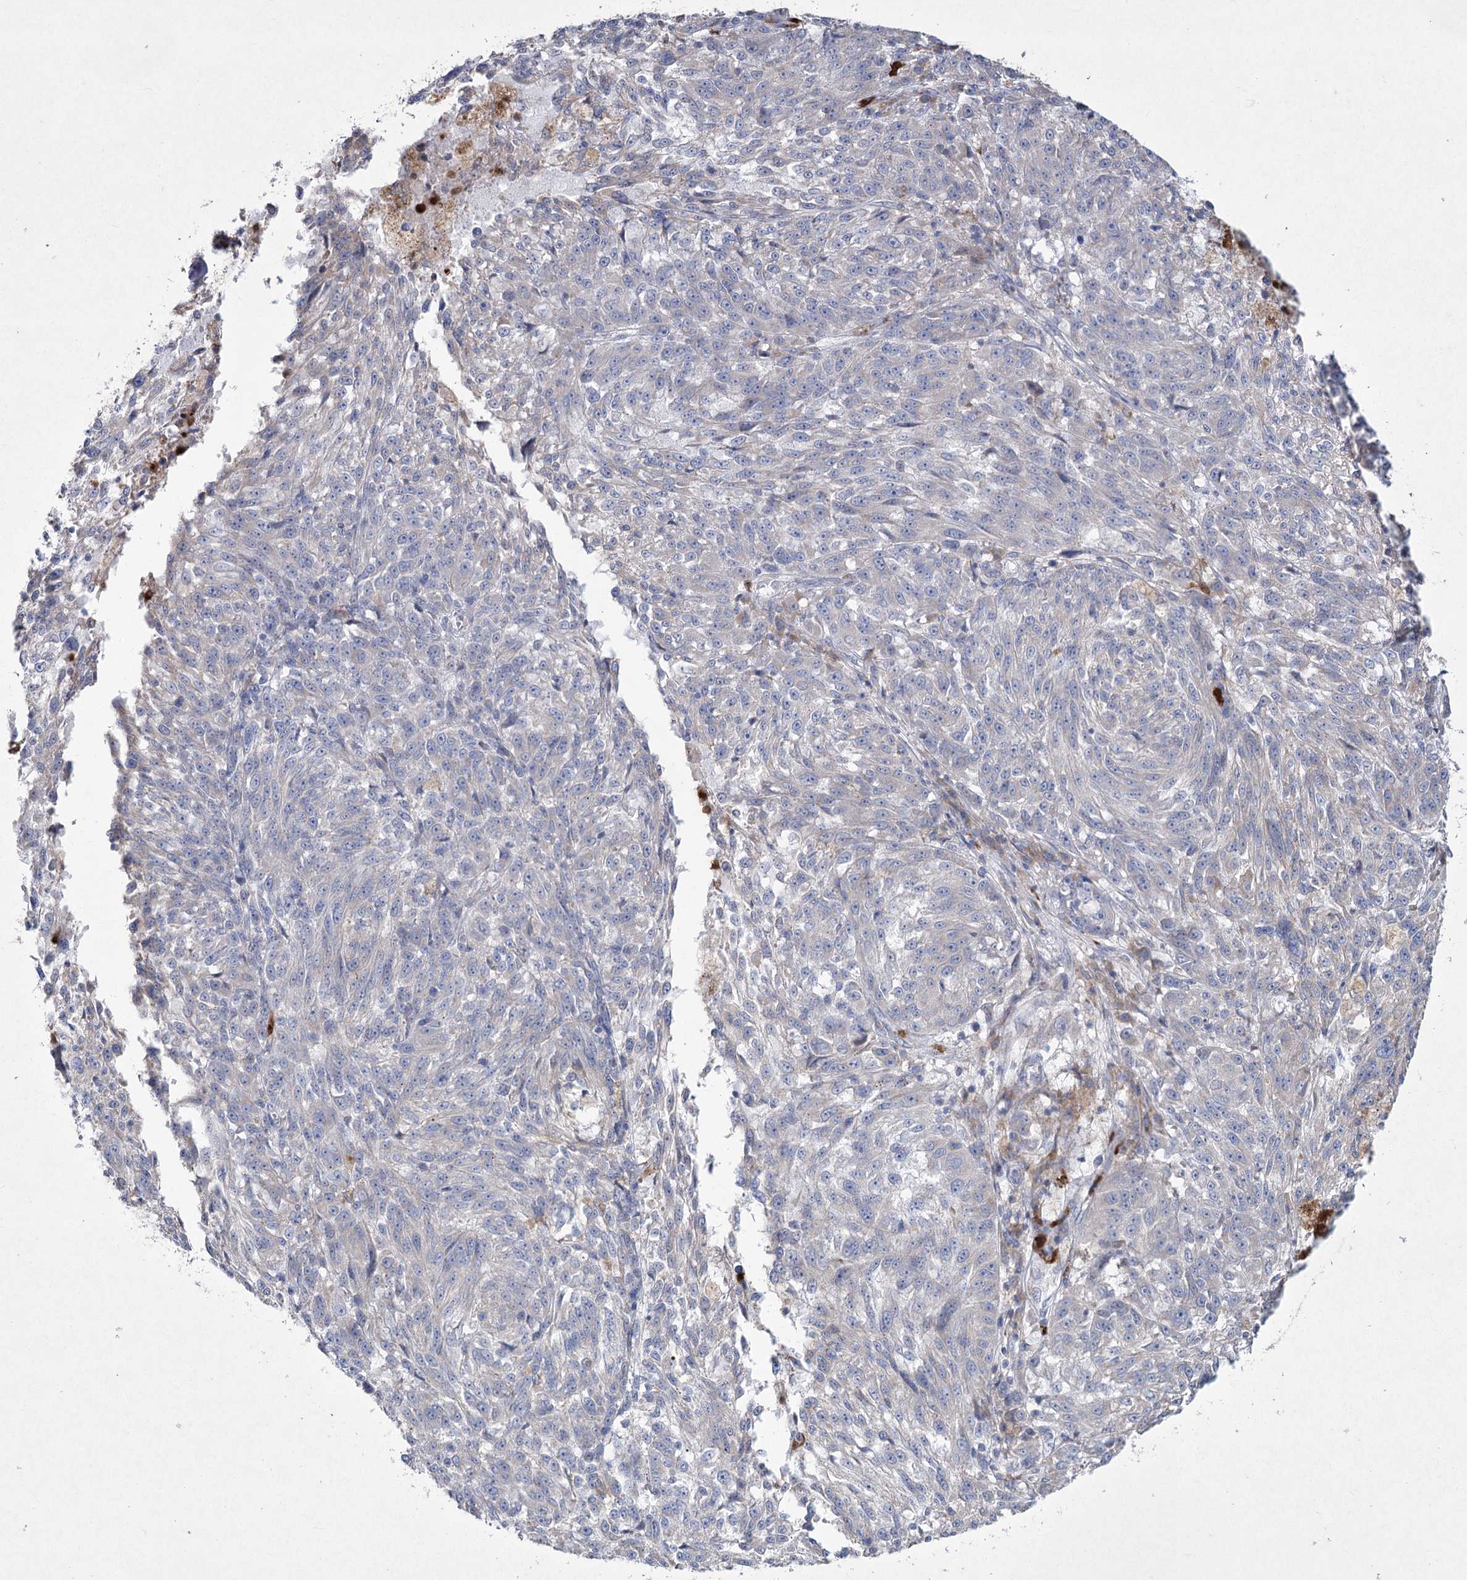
{"staining": {"intensity": "negative", "quantity": "none", "location": "none"}, "tissue": "melanoma", "cell_type": "Tumor cells", "image_type": "cancer", "snomed": [{"axis": "morphology", "description": "Malignant melanoma, NOS"}, {"axis": "topography", "description": "Skin"}], "caption": "Tumor cells are negative for brown protein staining in malignant melanoma.", "gene": "NIPAL4", "patient": {"sex": "male", "age": 53}}